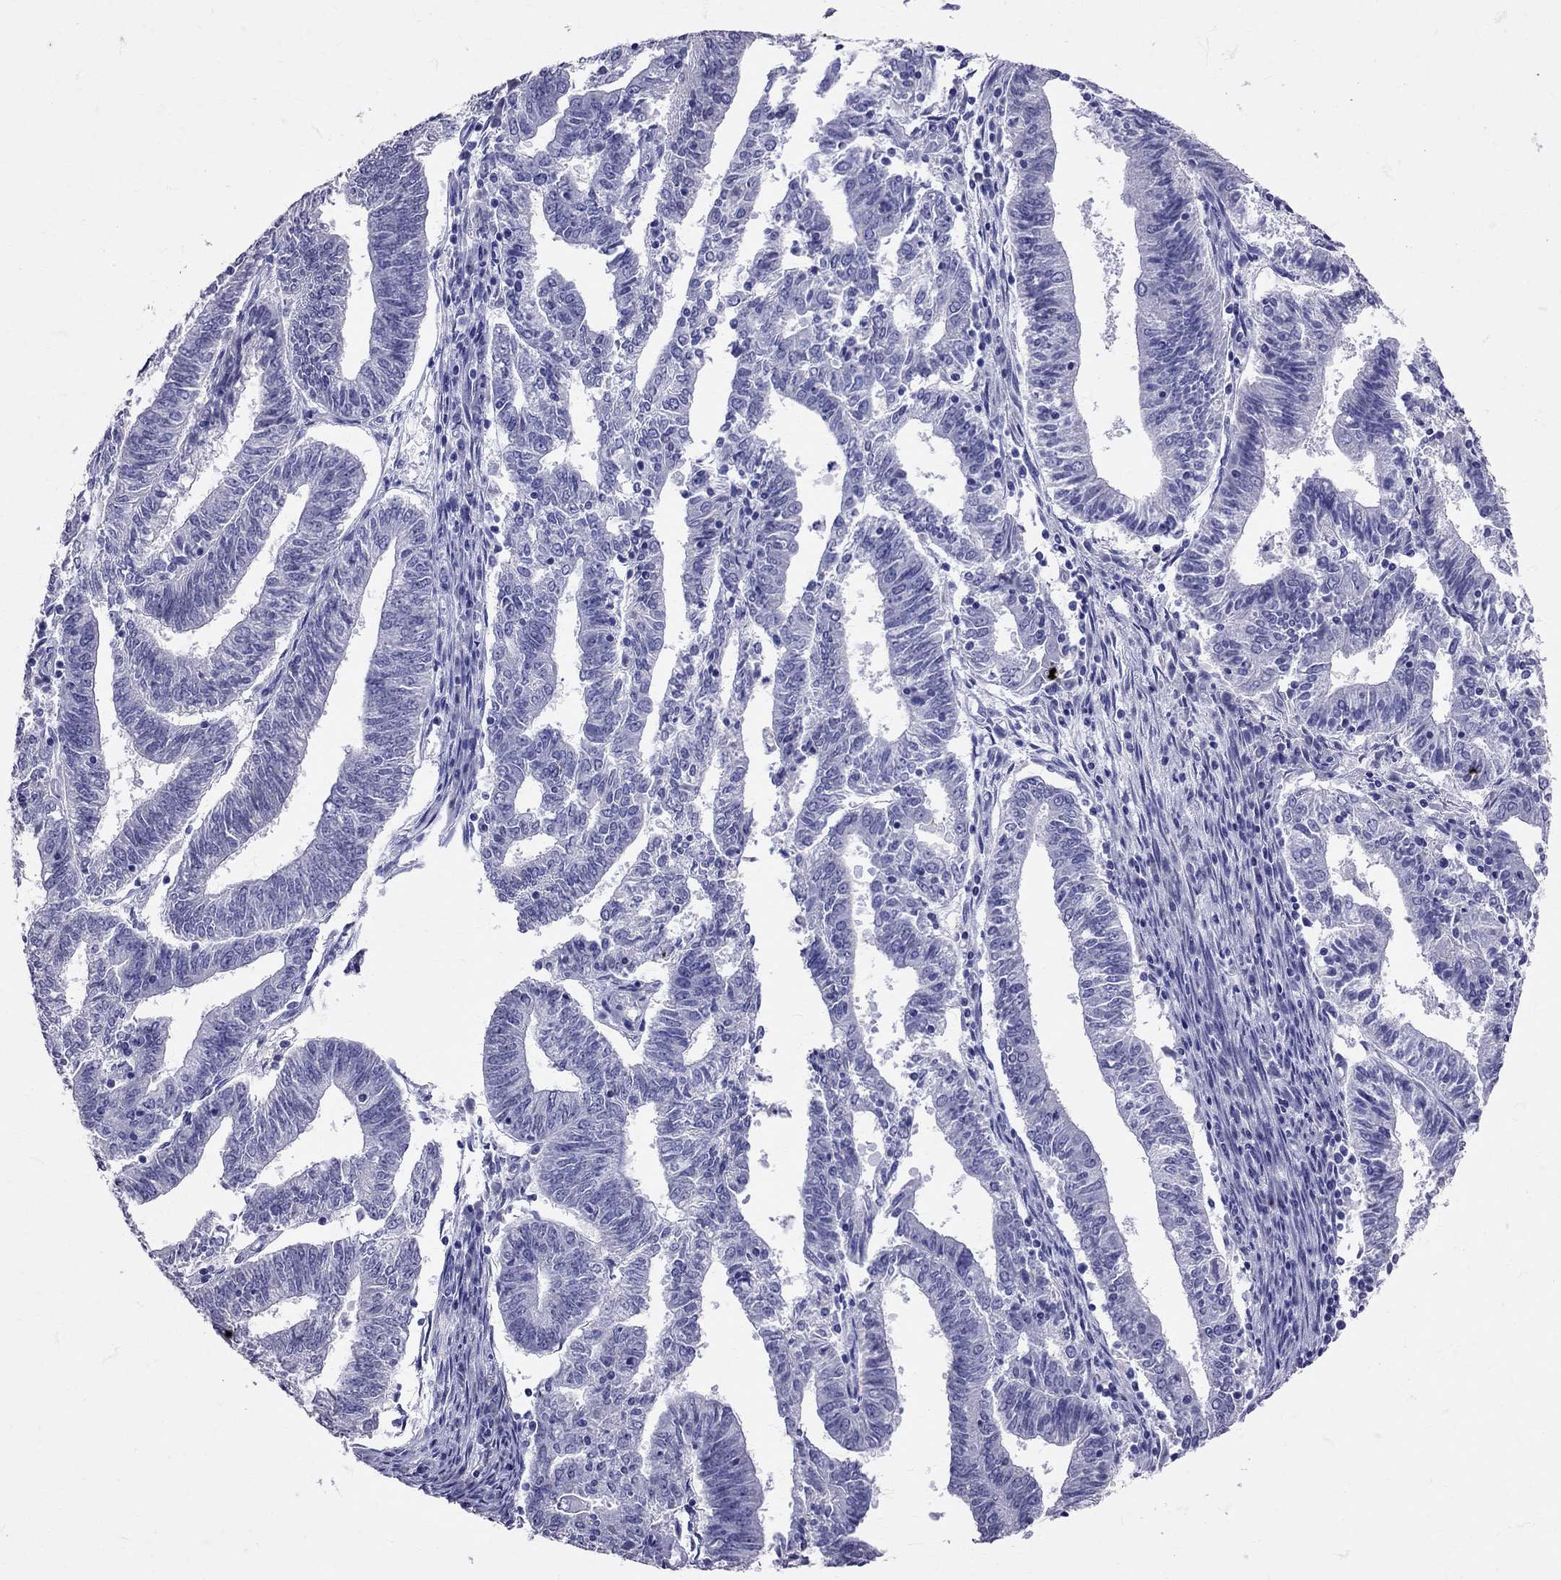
{"staining": {"intensity": "negative", "quantity": "none", "location": "none"}, "tissue": "endometrial cancer", "cell_type": "Tumor cells", "image_type": "cancer", "snomed": [{"axis": "morphology", "description": "Adenocarcinoma, NOS"}, {"axis": "topography", "description": "Endometrium"}], "caption": "IHC photomicrograph of endometrial adenocarcinoma stained for a protein (brown), which exhibits no expression in tumor cells. (Immunohistochemistry, brightfield microscopy, high magnification).", "gene": "AVP", "patient": {"sex": "female", "age": 82}}